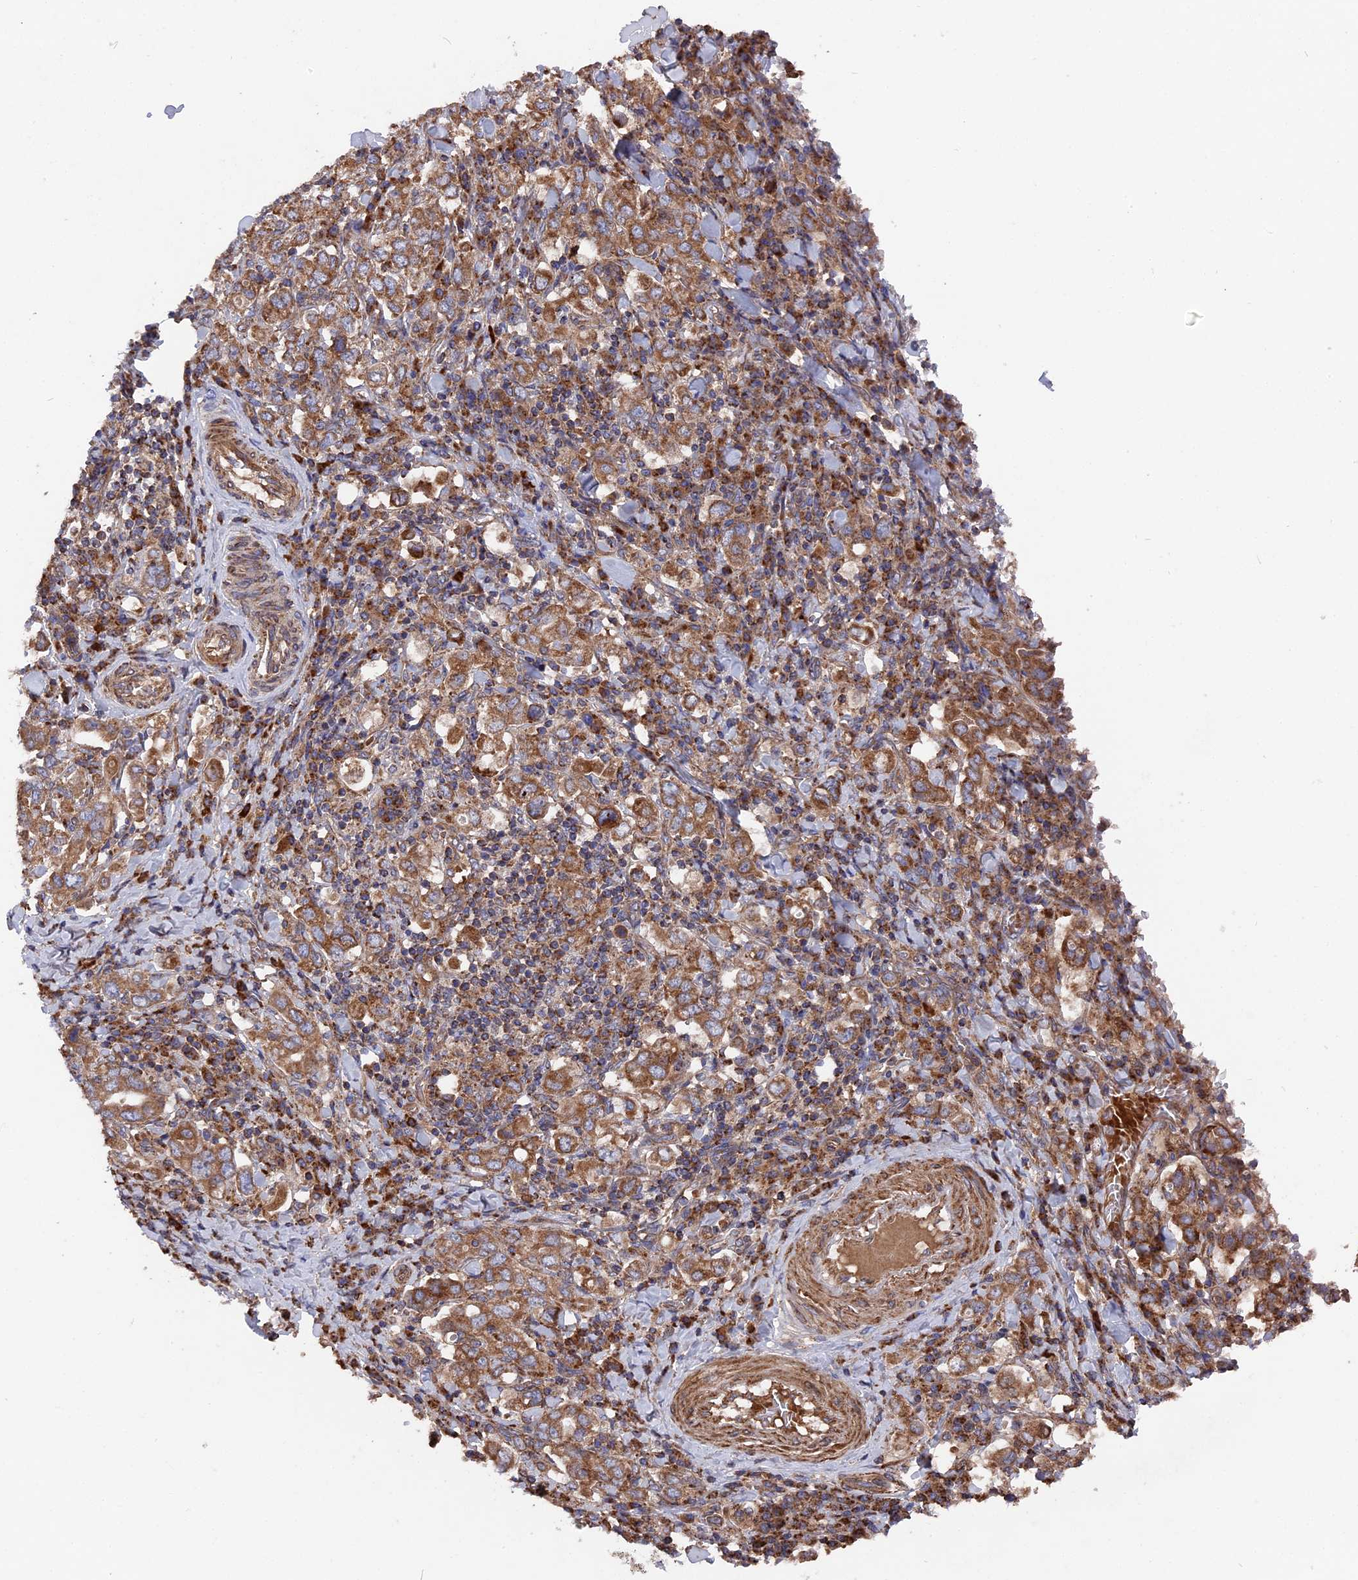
{"staining": {"intensity": "moderate", "quantity": ">75%", "location": "cytoplasmic/membranous"}, "tissue": "stomach cancer", "cell_type": "Tumor cells", "image_type": "cancer", "snomed": [{"axis": "morphology", "description": "Adenocarcinoma, NOS"}, {"axis": "topography", "description": "Stomach, upper"}], "caption": "Stomach adenocarcinoma tissue displays moderate cytoplasmic/membranous expression in about >75% of tumor cells", "gene": "TELO2", "patient": {"sex": "male", "age": 62}}